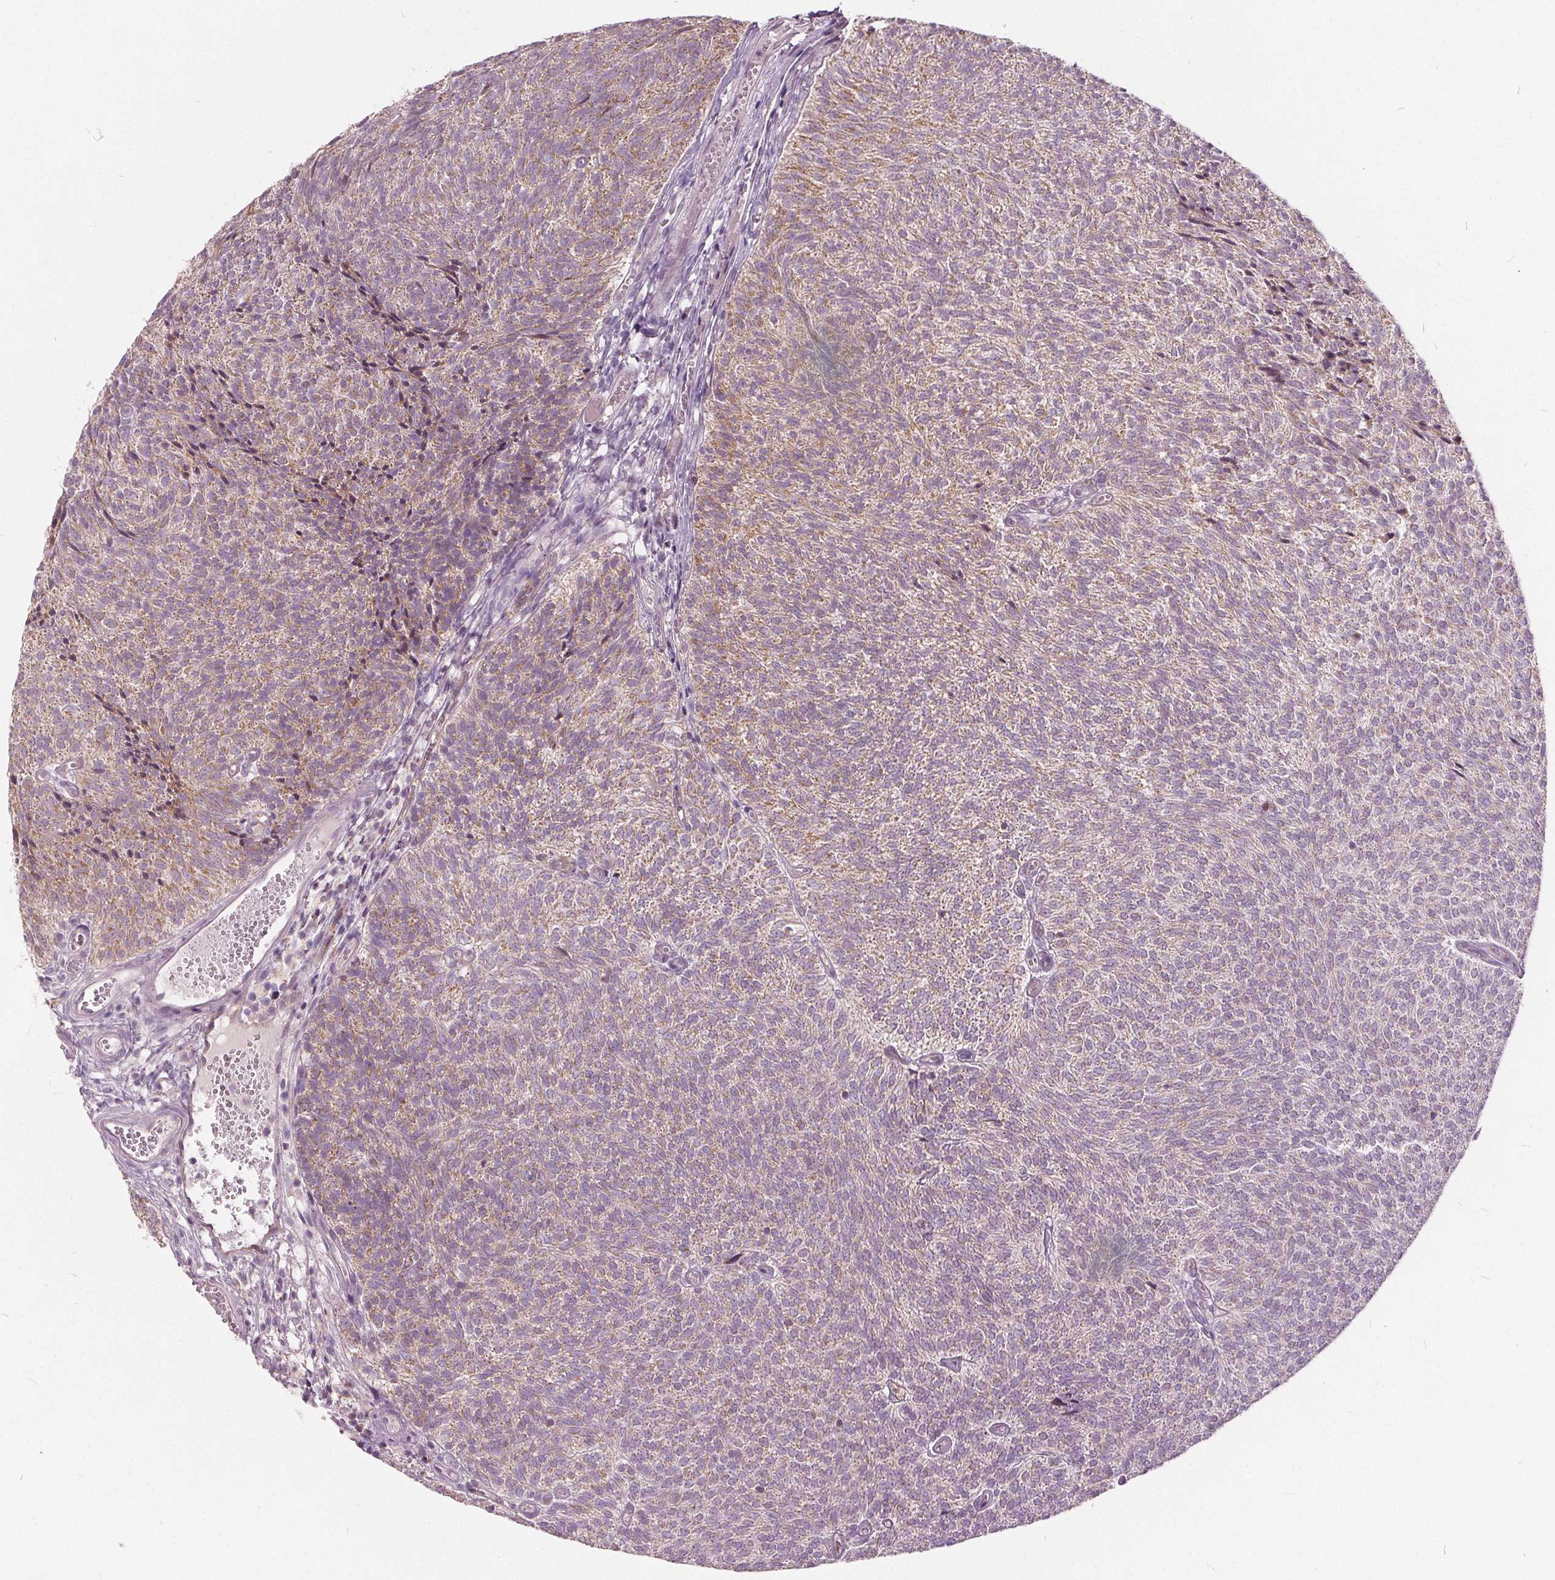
{"staining": {"intensity": "weak", "quantity": ">75%", "location": "cytoplasmic/membranous"}, "tissue": "urothelial cancer", "cell_type": "Tumor cells", "image_type": "cancer", "snomed": [{"axis": "morphology", "description": "Urothelial carcinoma, Low grade"}, {"axis": "topography", "description": "Urinary bladder"}], "caption": "Urothelial carcinoma (low-grade) stained for a protein displays weak cytoplasmic/membranous positivity in tumor cells. The protein of interest is shown in brown color, while the nuclei are stained blue.", "gene": "ECI2", "patient": {"sex": "male", "age": 77}}